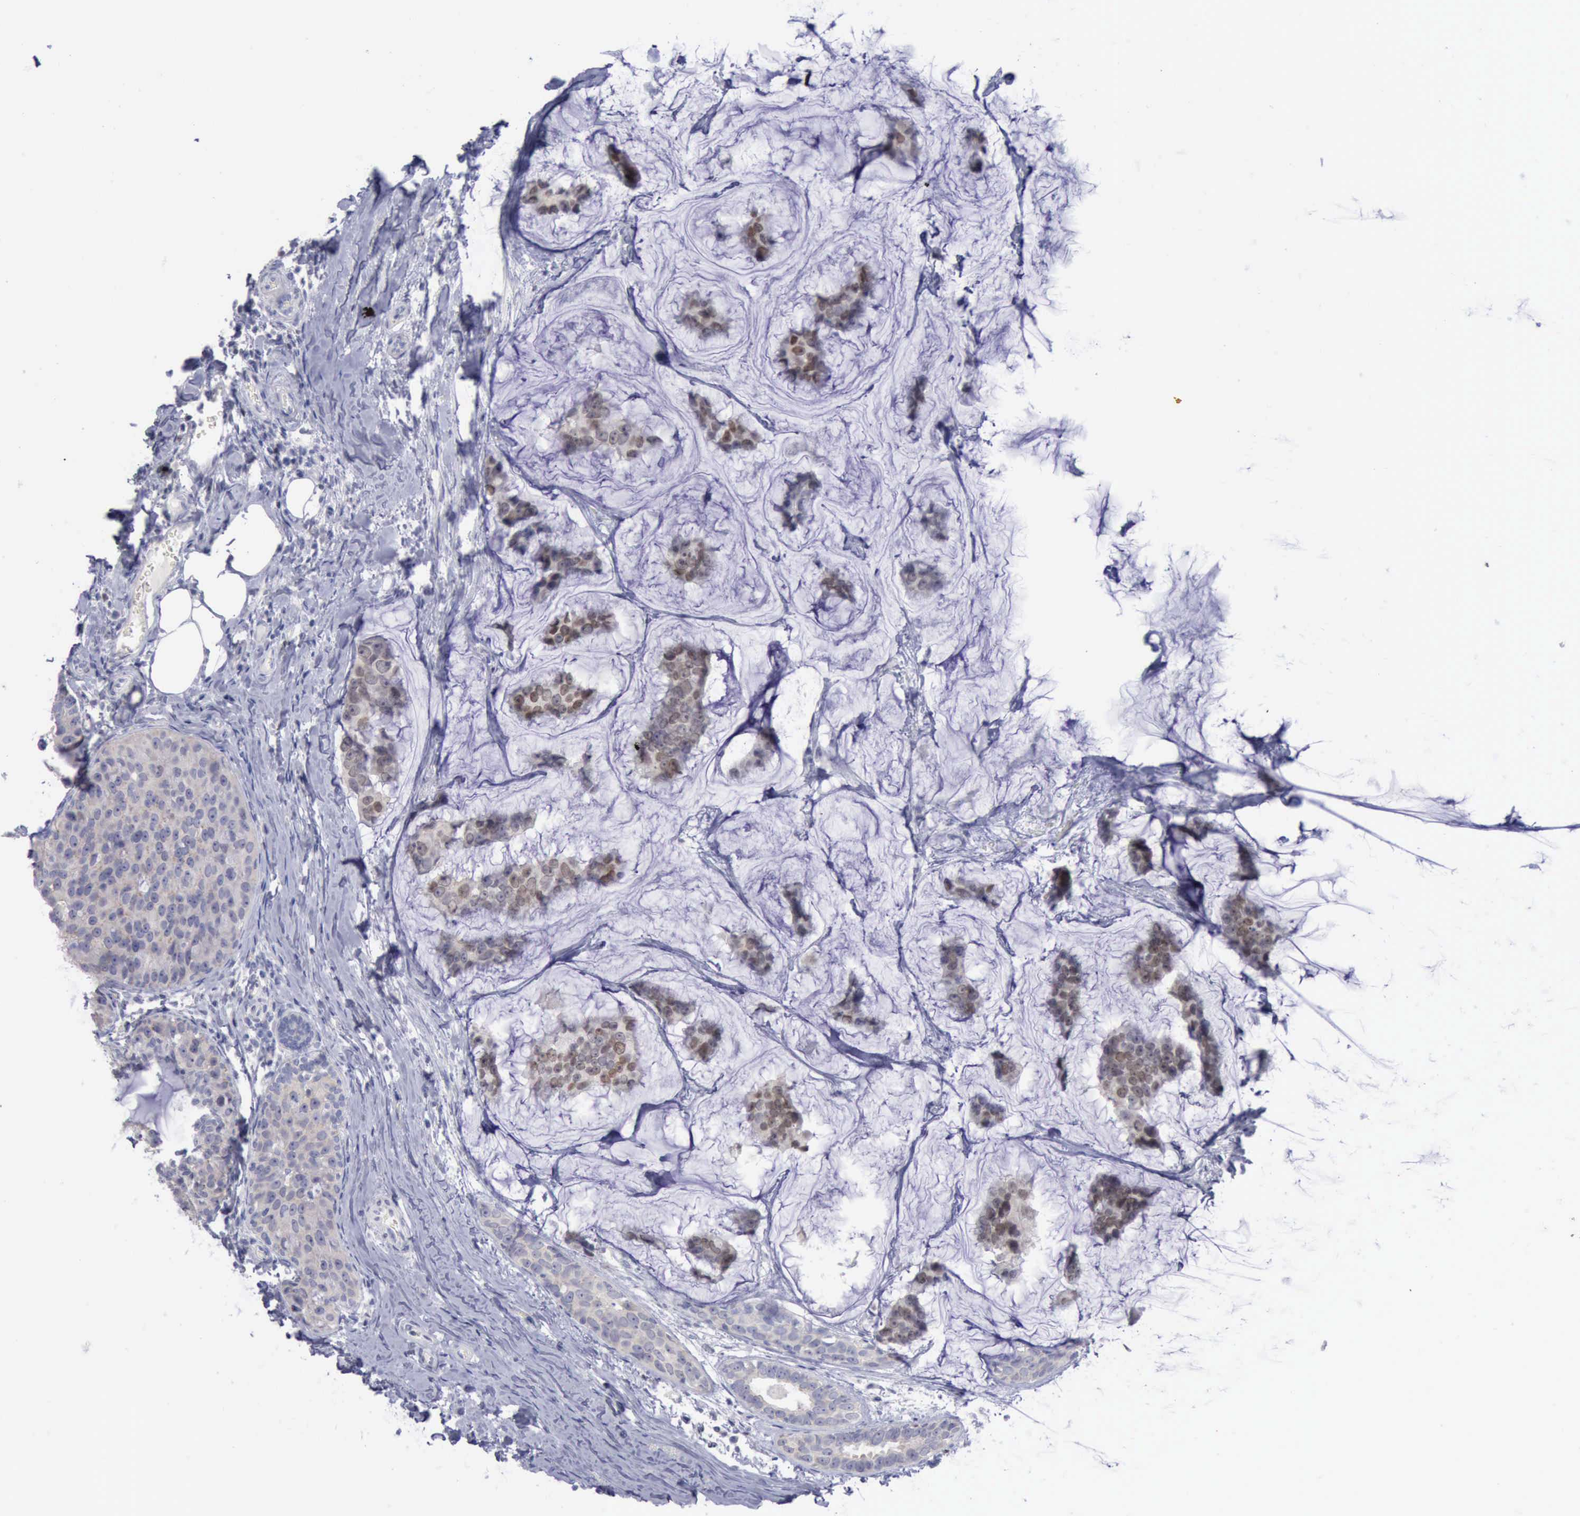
{"staining": {"intensity": "weak", "quantity": ">75%", "location": "cytoplasmic/membranous,nuclear"}, "tissue": "breast cancer", "cell_type": "Tumor cells", "image_type": "cancer", "snomed": [{"axis": "morphology", "description": "Normal tissue, NOS"}, {"axis": "morphology", "description": "Duct carcinoma"}, {"axis": "topography", "description": "Breast"}], "caption": "The image exhibits a brown stain indicating the presence of a protein in the cytoplasmic/membranous and nuclear of tumor cells in breast cancer.", "gene": "SATB2", "patient": {"sex": "female", "age": 50}}